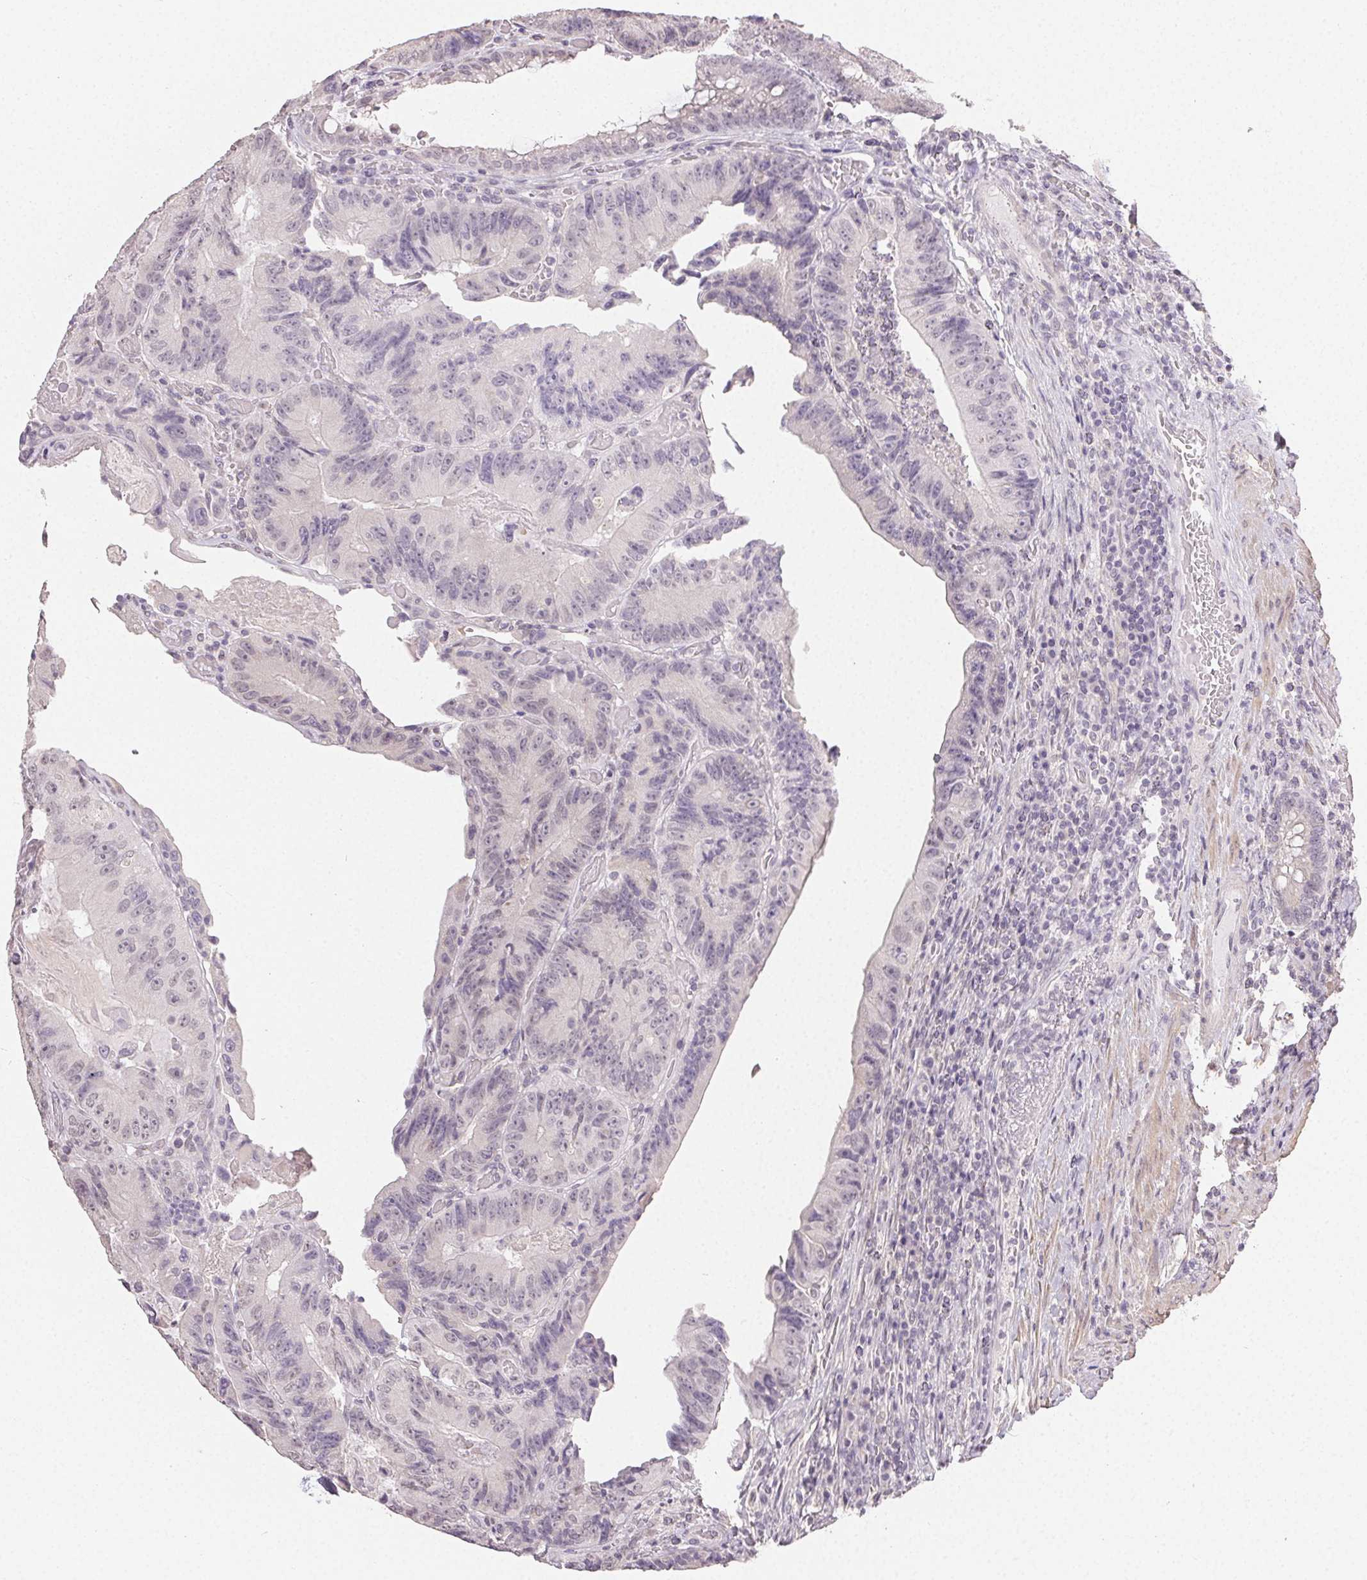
{"staining": {"intensity": "negative", "quantity": "none", "location": "none"}, "tissue": "colorectal cancer", "cell_type": "Tumor cells", "image_type": "cancer", "snomed": [{"axis": "morphology", "description": "Adenocarcinoma, NOS"}, {"axis": "topography", "description": "Colon"}], "caption": "Tumor cells are negative for brown protein staining in adenocarcinoma (colorectal). The staining was performed using DAB to visualize the protein expression in brown, while the nuclei were stained in blue with hematoxylin (Magnification: 20x).", "gene": "TMEM174", "patient": {"sex": "female", "age": 86}}